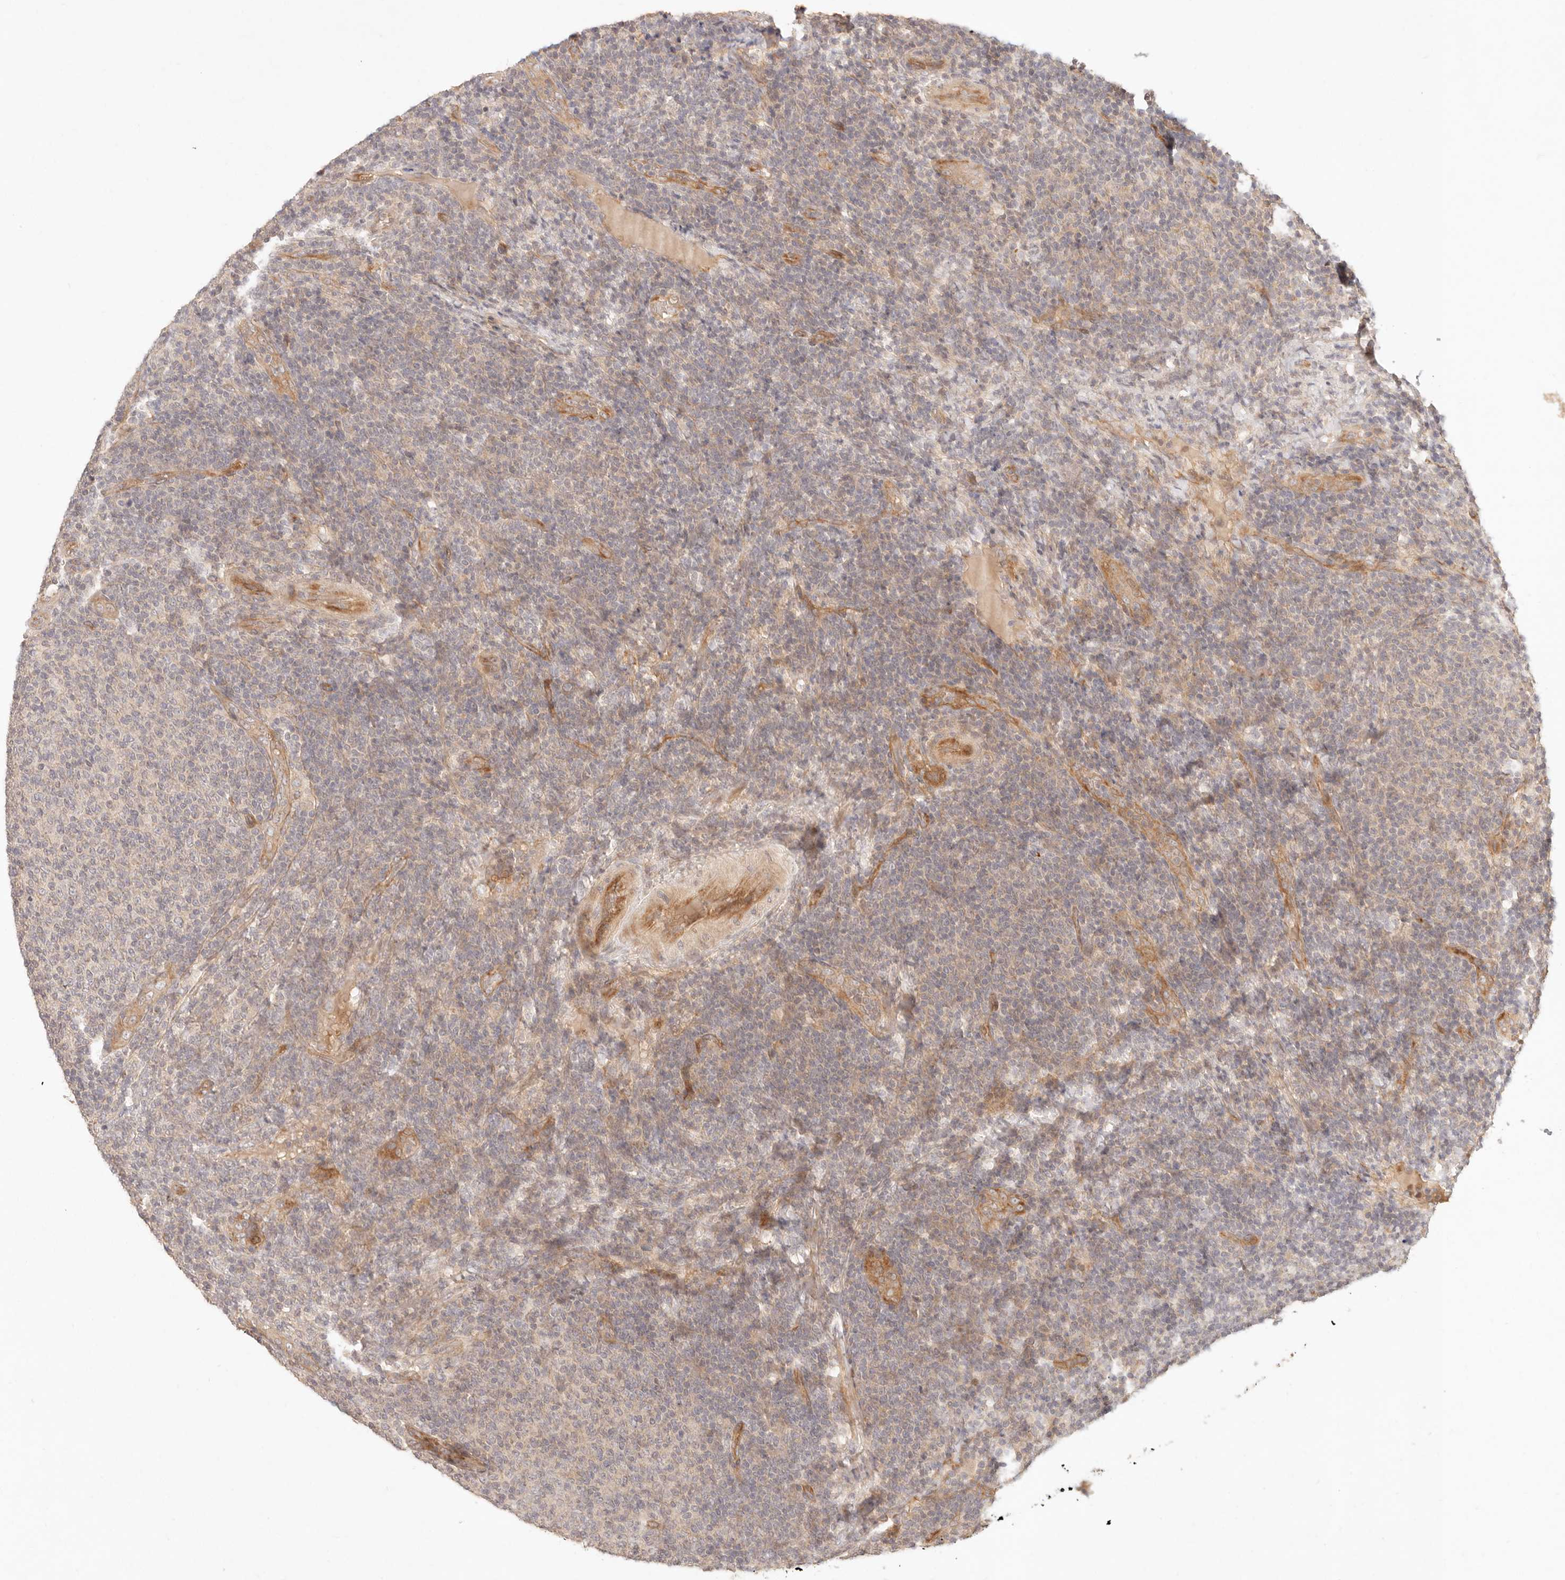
{"staining": {"intensity": "negative", "quantity": "none", "location": "none"}, "tissue": "lymphoma", "cell_type": "Tumor cells", "image_type": "cancer", "snomed": [{"axis": "morphology", "description": "Malignant lymphoma, non-Hodgkin's type, Low grade"}, {"axis": "topography", "description": "Lymph node"}], "caption": "Lymphoma was stained to show a protein in brown. There is no significant positivity in tumor cells. (Brightfield microscopy of DAB immunohistochemistry (IHC) at high magnification).", "gene": "PPP1R3B", "patient": {"sex": "male", "age": 66}}